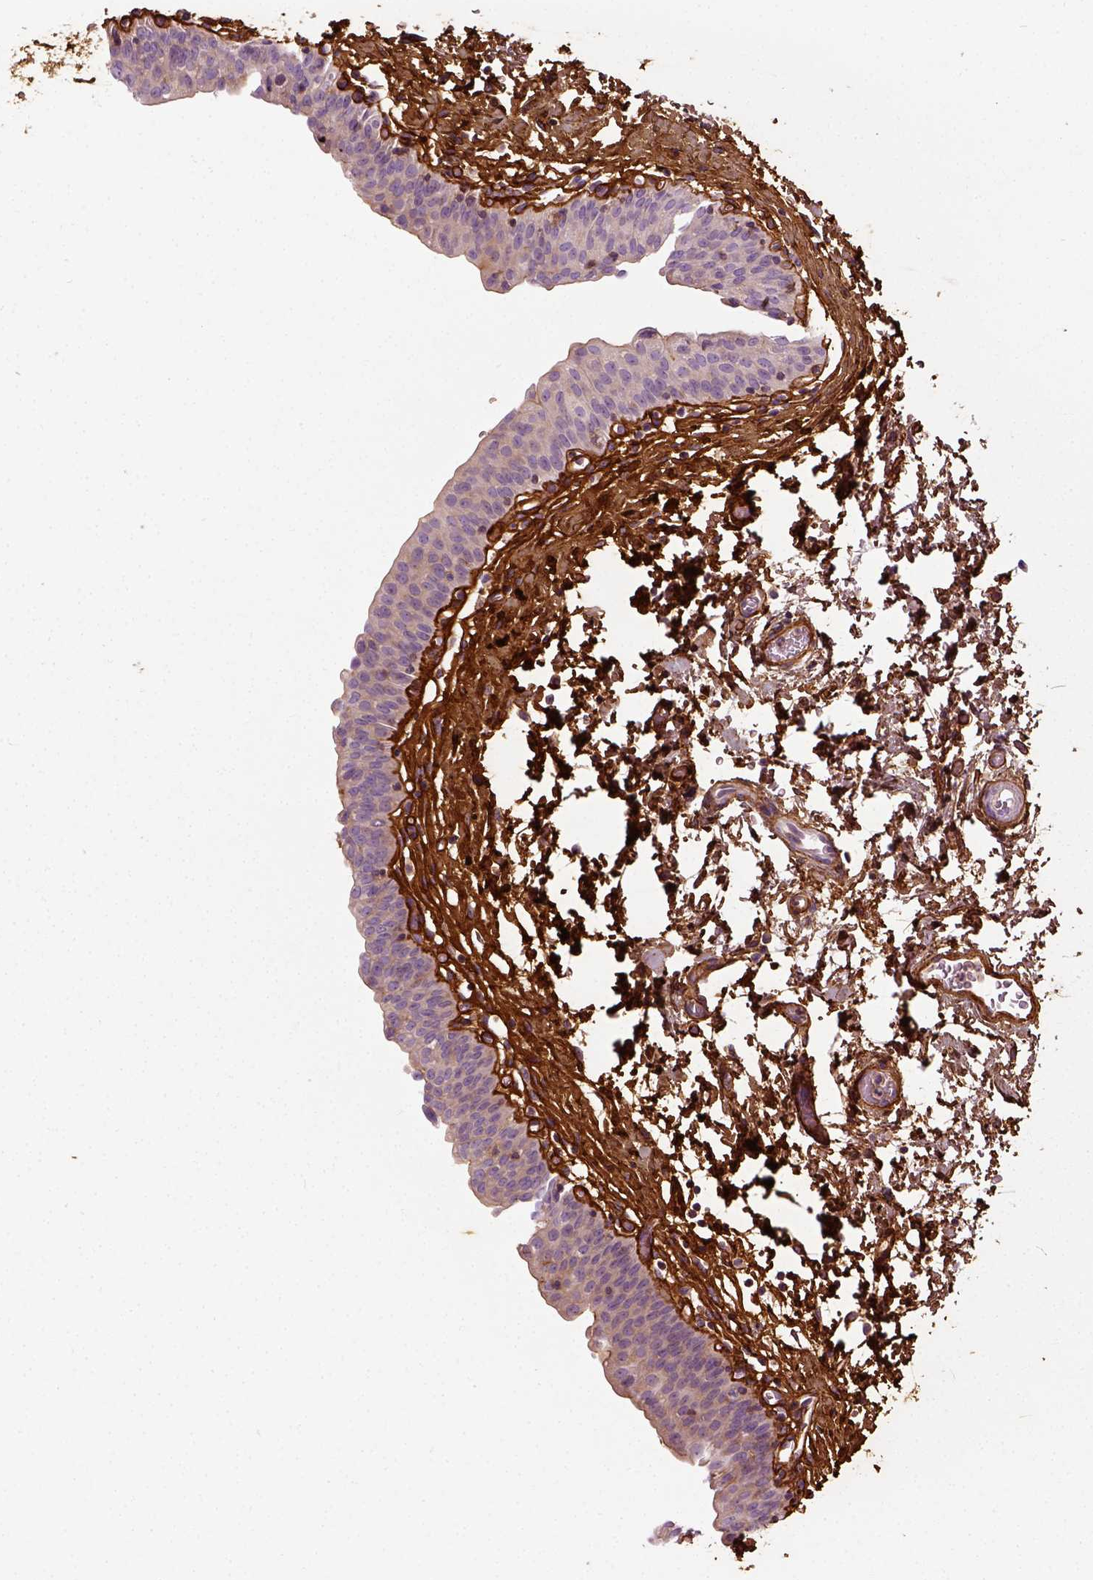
{"staining": {"intensity": "negative", "quantity": "none", "location": "none"}, "tissue": "urinary bladder", "cell_type": "Urothelial cells", "image_type": "normal", "snomed": [{"axis": "morphology", "description": "Normal tissue, NOS"}, {"axis": "topography", "description": "Urinary bladder"}], "caption": "The image exhibits no staining of urothelial cells in normal urinary bladder.", "gene": "COL6A2", "patient": {"sex": "male", "age": 56}}